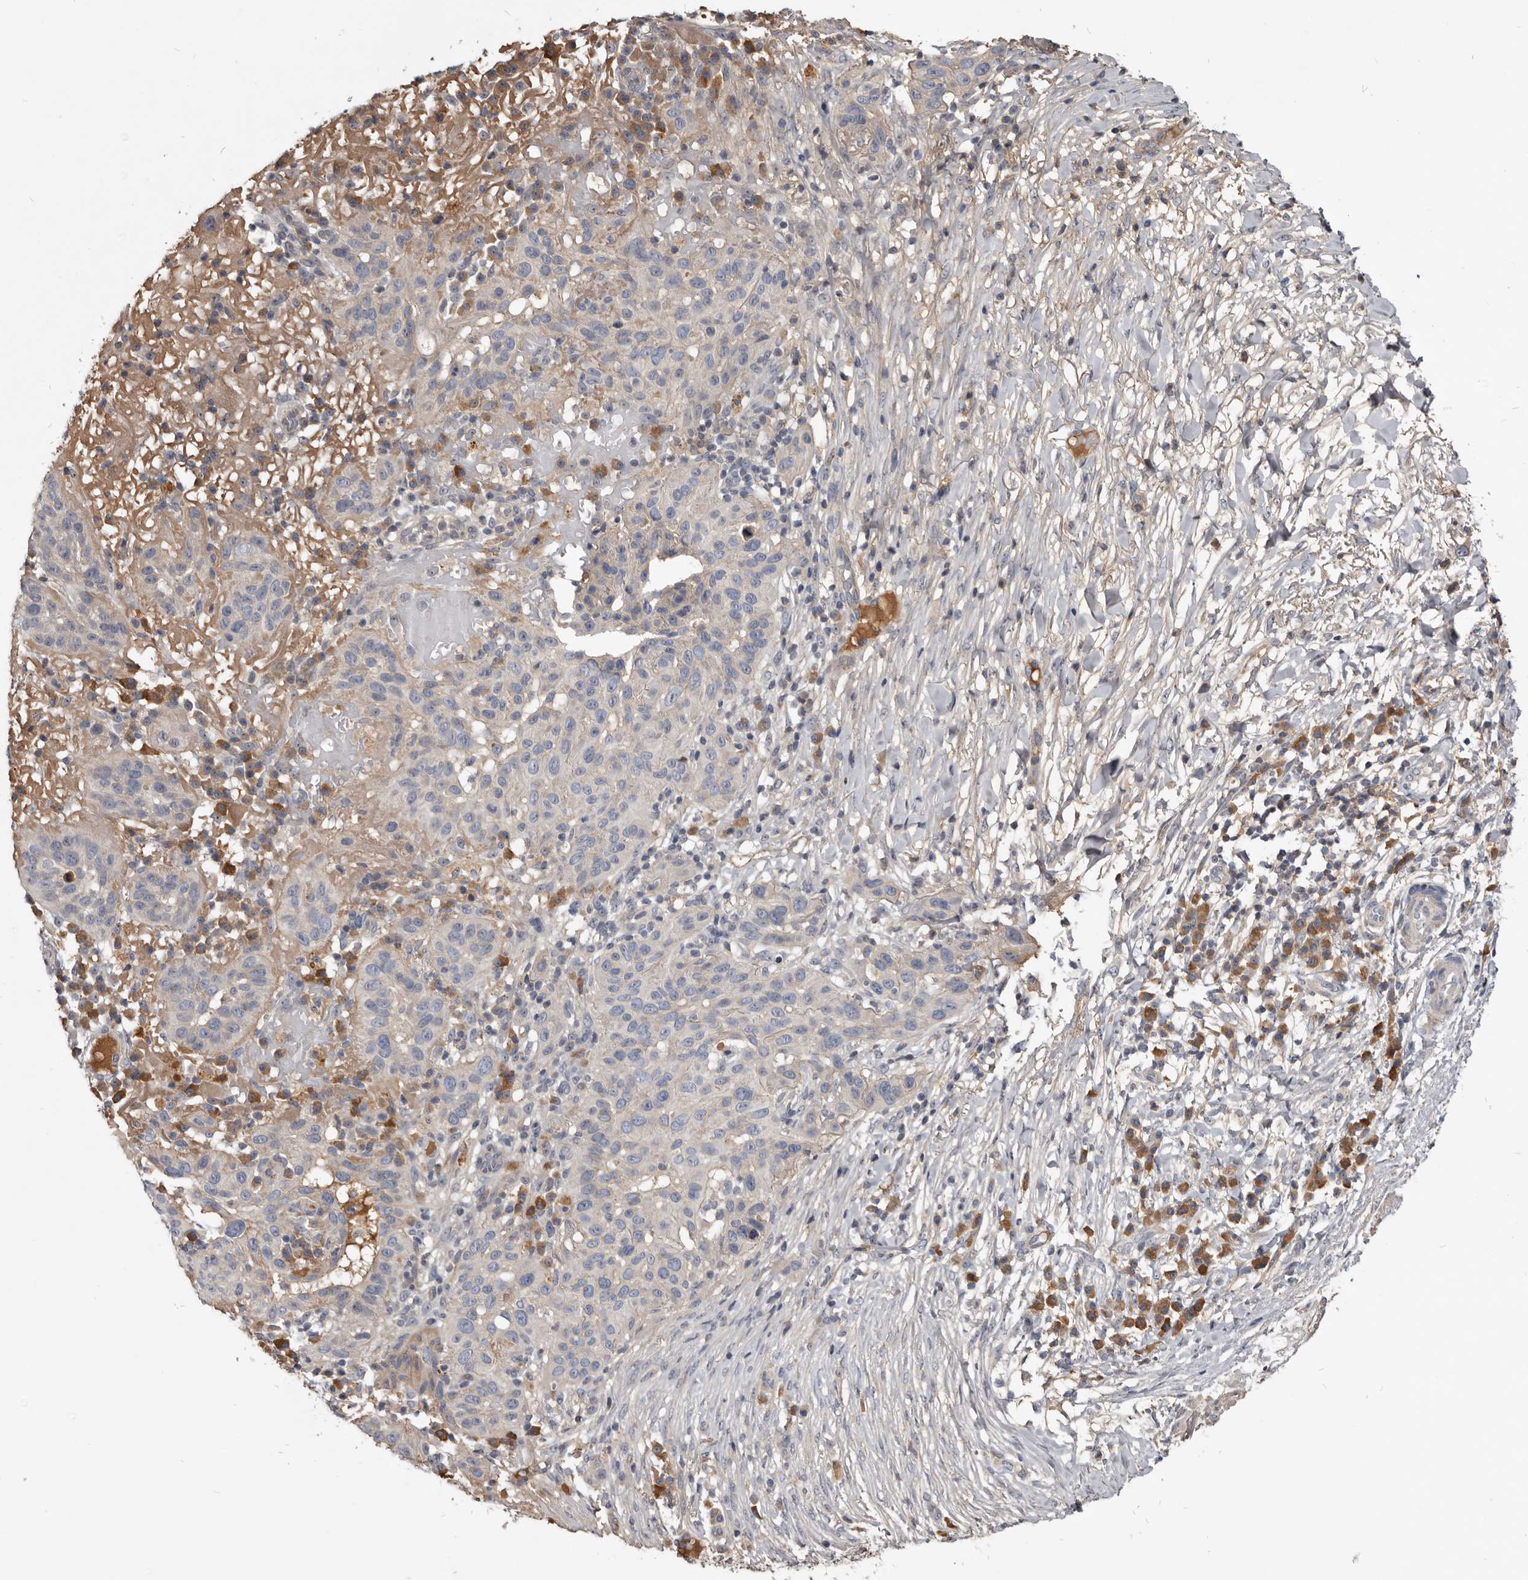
{"staining": {"intensity": "negative", "quantity": "none", "location": "none"}, "tissue": "skin cancer", "cell_type": "Tumor cells", "image_type": "cancer", "snomed": [{"axis": "morphology", "description": "Normal tissue, NOS"}, {"axis": "morphology", "description": "Squamous cell carcinoma, NOS"}, {"axis": "topography", "description": "Skin"}], "caption": "Human skin cancer (squamous cell carcinoma) stained for a protein using immunohistochemistry (IHC) demonstrates no expression in tumor cells.", "gene": "TTC39A", "patient": {"sex": "female", "age": 96}}